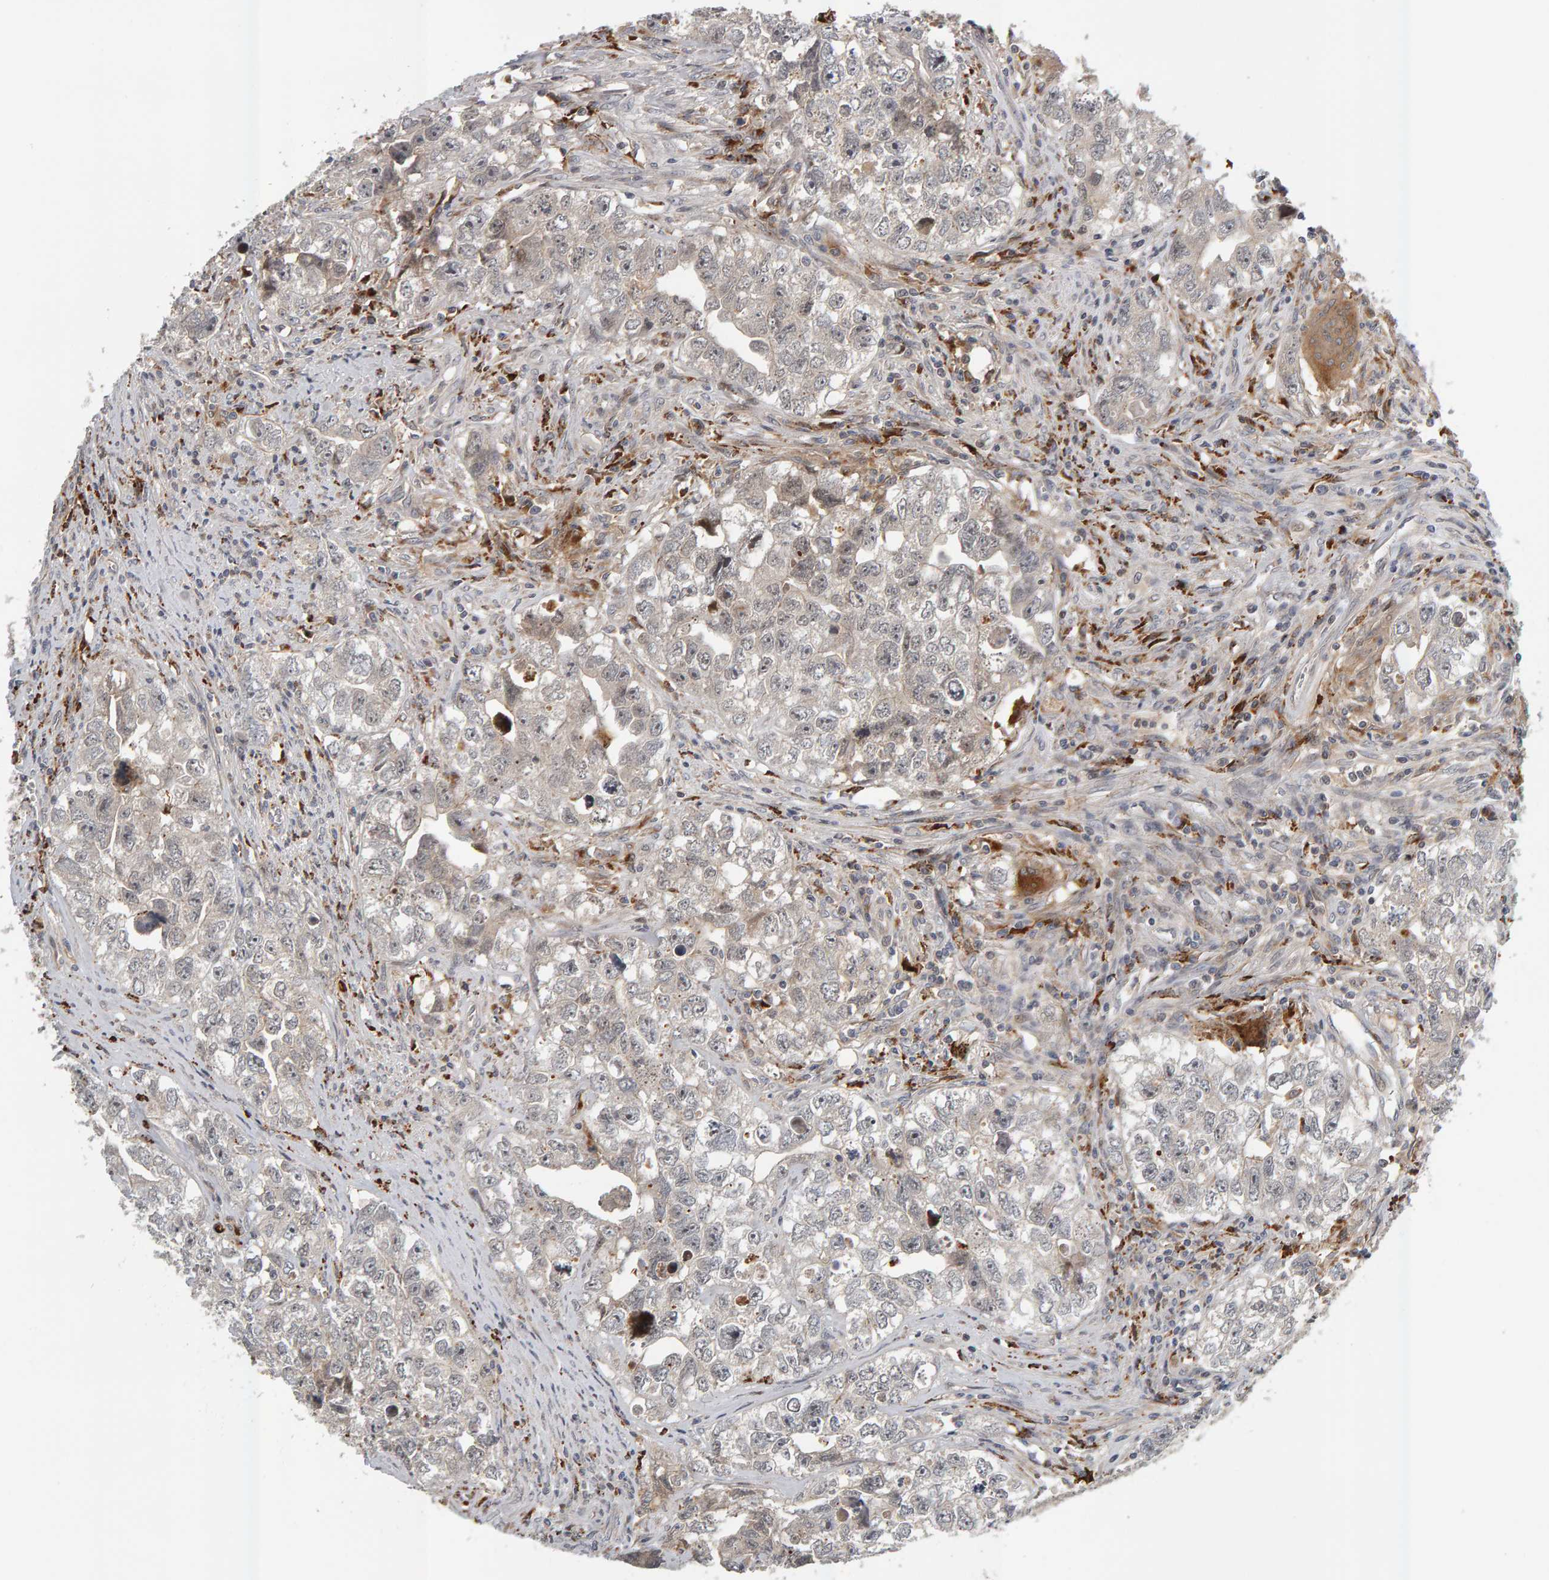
{"staining": {"intensity": "weak", "quantity": "<25%", "location": "cytoplasmic/membranous"}, "tissue": "testis cancer", "cell_type": "Tumor cells", "image_type": "cancer", "snomed": [{"axis": "morphology", "description": "Seminoma, NOS"}, {"axis": "morphology", "description": "Carcinoma, Embryonal, NOS"}, {"axis": "topography", "description": "Testis"}], "caption": "There is no significant positivity in tumor cells of testis cancer.", "gene": "ZNF160", "patient": {"sex": "male", "age": 43}}